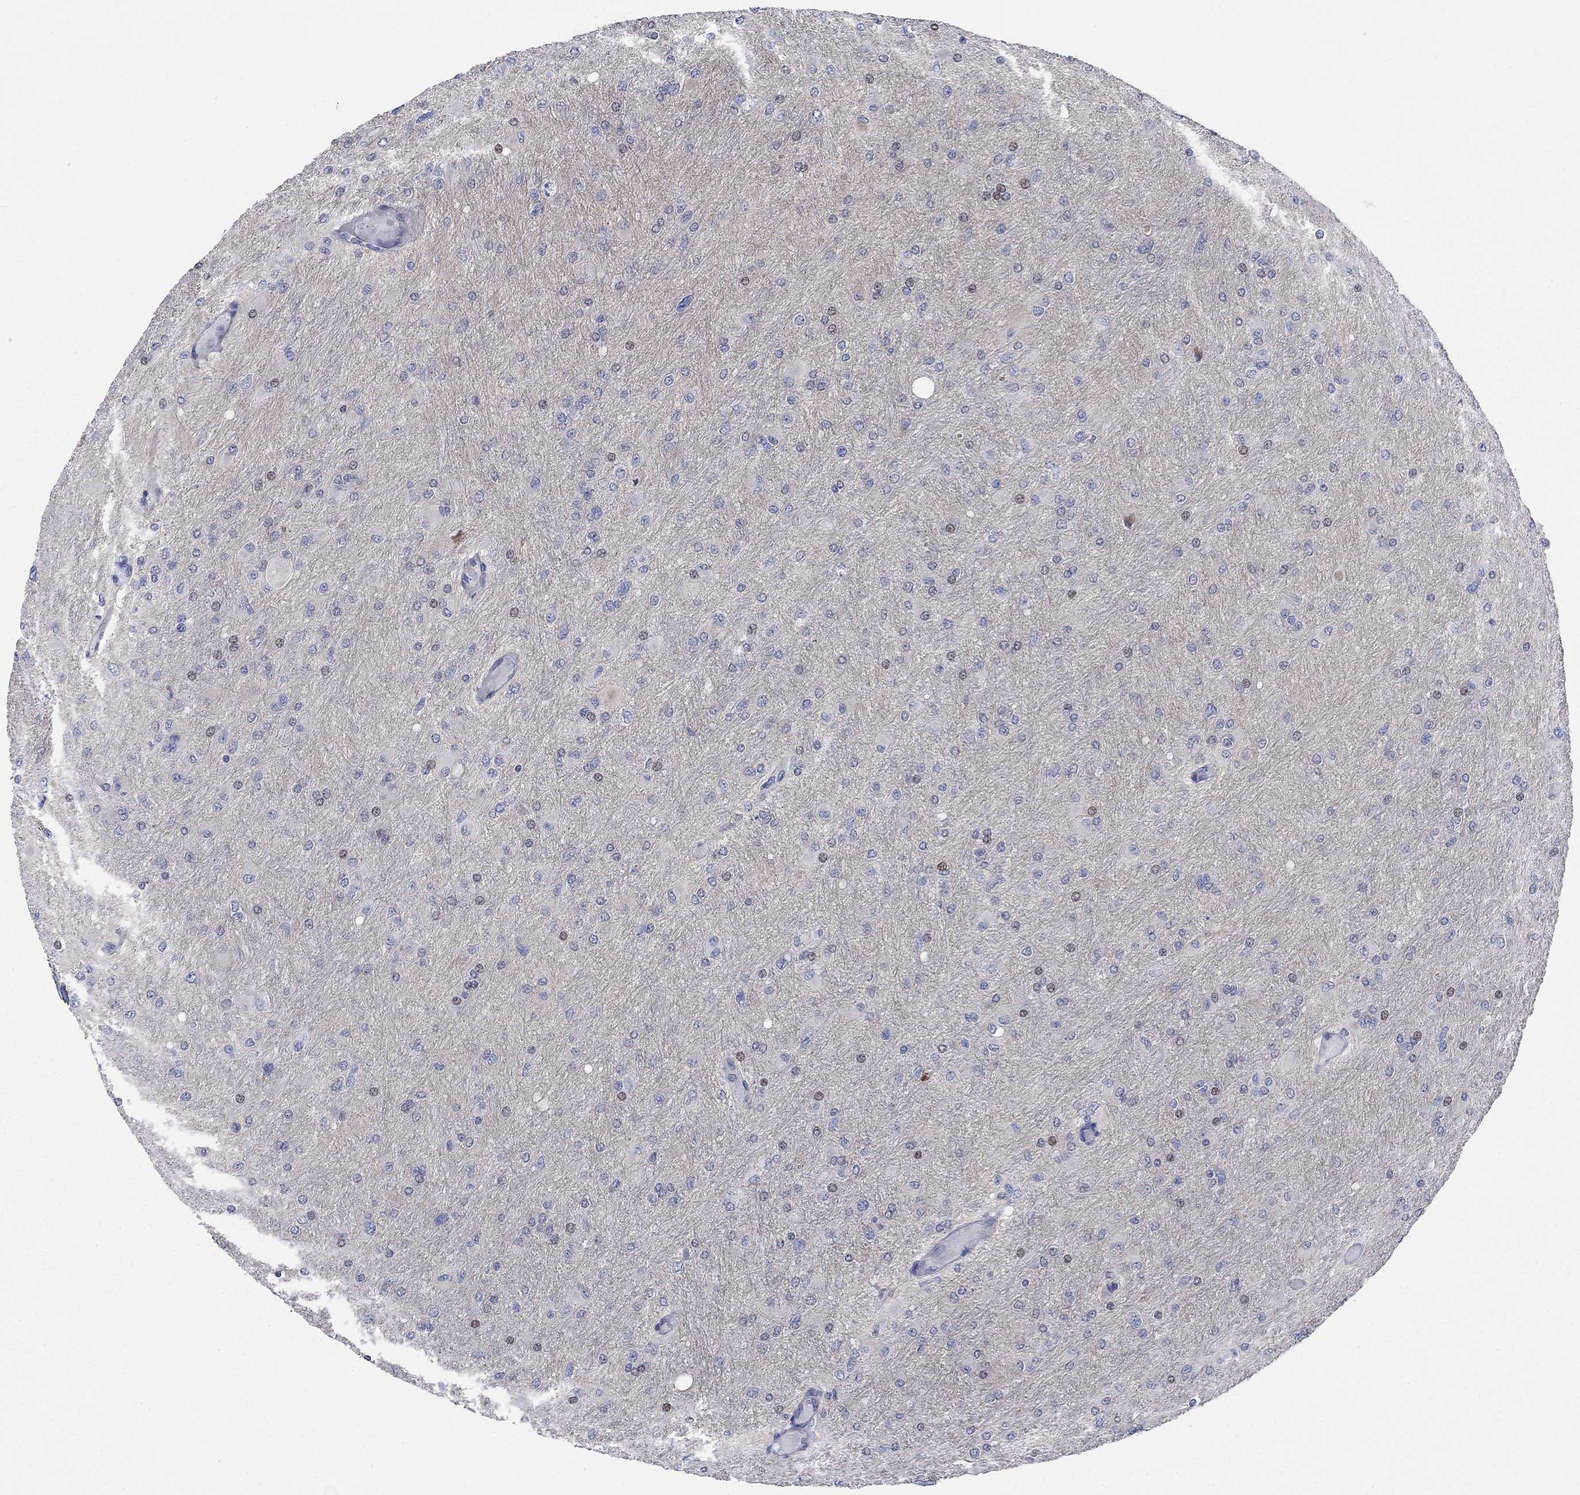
{"staining": {"intensity": "moderate", "quantity": "<25%", "location": "cytoplasmic/membranous"}, "tissue": "glioma", "cell_type": "Tumor cells", "image_type": "cancer", "snomed": [{"axis": "morphology", "description": "Glioma, malignant, High grade"}, {"axis": "topography", "description": "Cerebral cortex"}], "caption": "Brown immunohistochemical staining in glioma demonstrates moderate cytoplasmic/membranous positivity in approximately <25% of tumor cells. Immunohistochemistry (ihc) stains the protein of interest in brown and the nuclei are stained blue.", "gene": "MYO3A", "patient": {"sex": "female", "age": 36}}